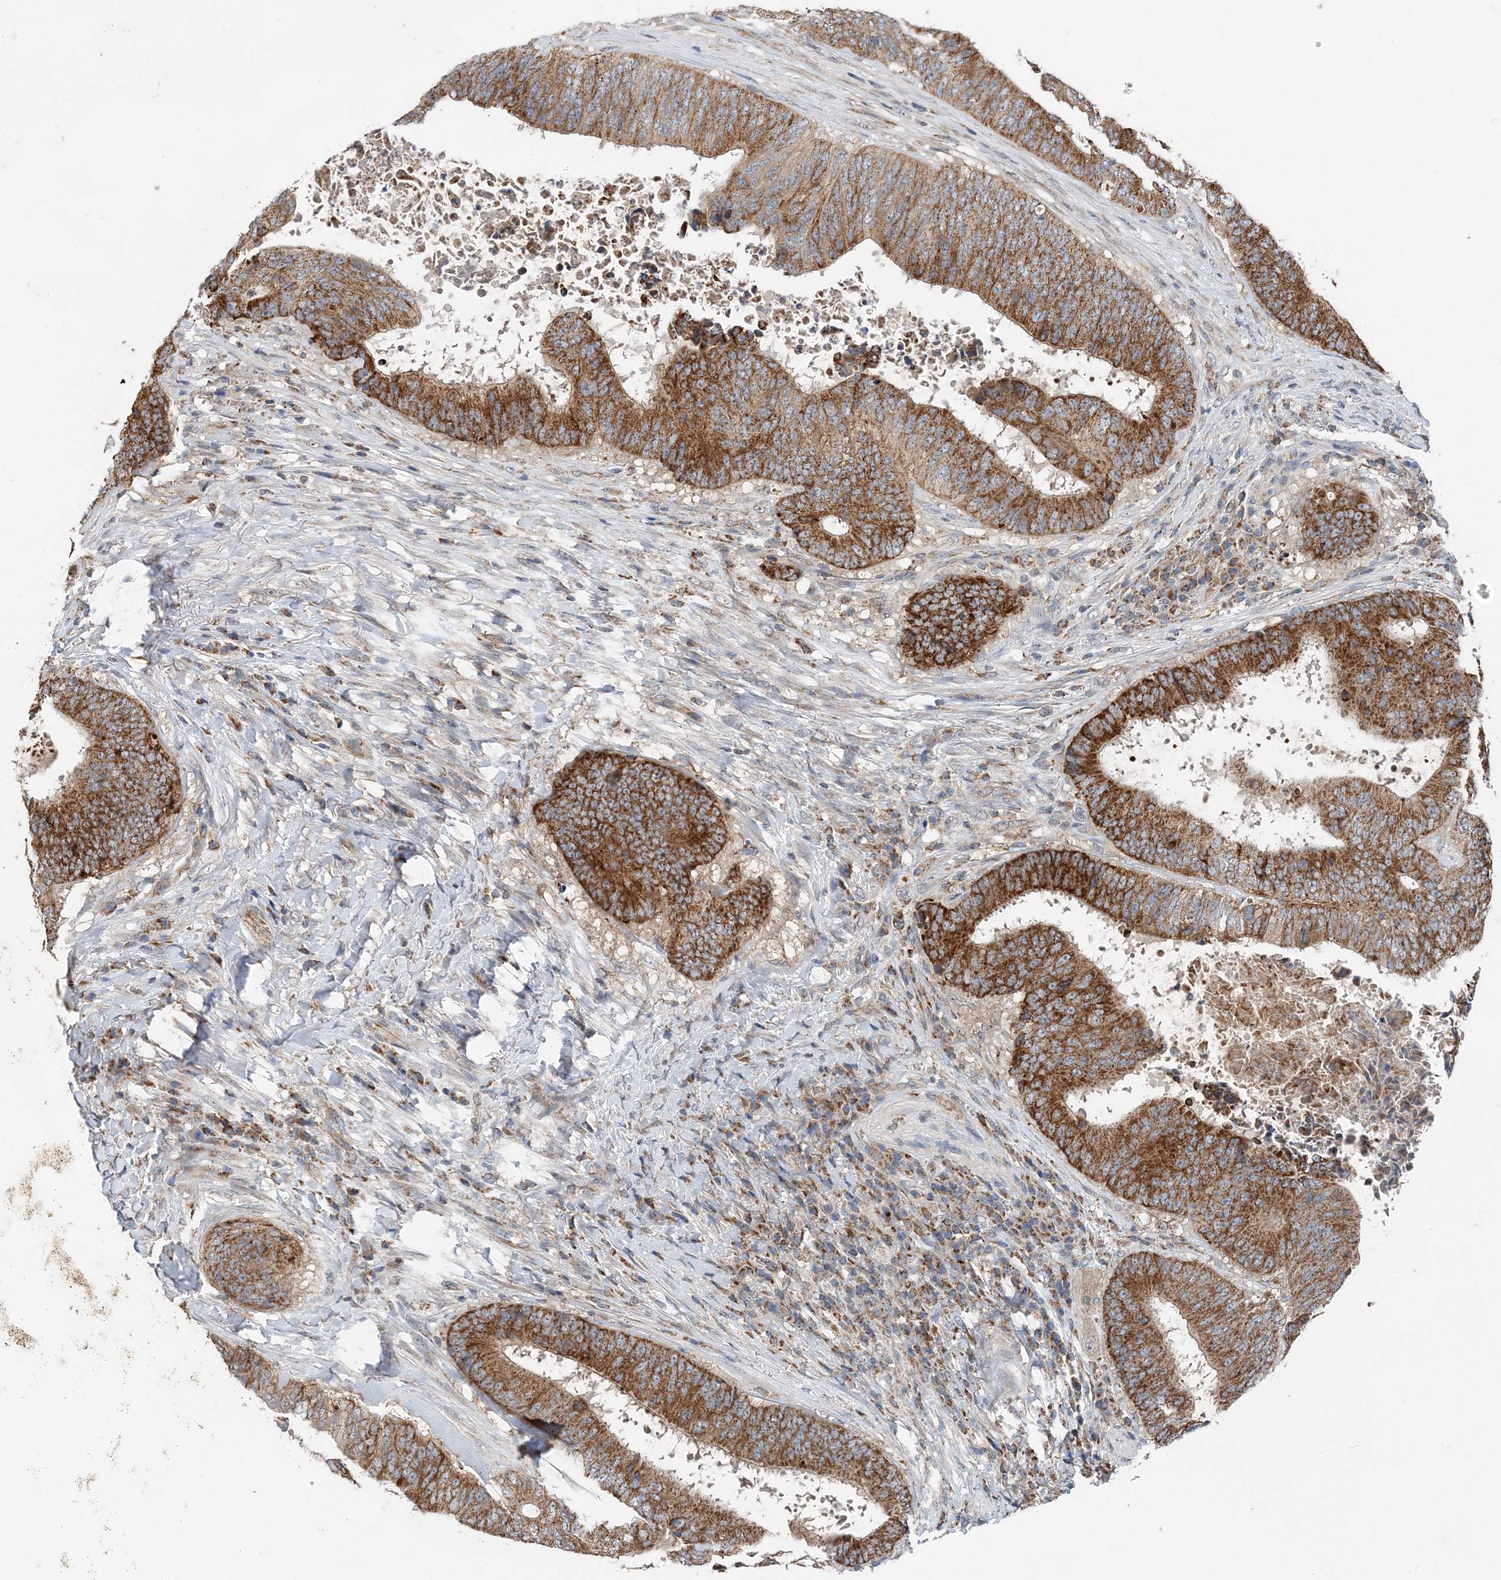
{"staining": {"intensity": "strong", "quantity": ">75%", "location": "cytoplasmic/membranous"}, "tissue": "colorectal cancer", "cell_type": "Tumor cells", "image_type": "cancer", "snomed": [{"axis": "morphology", "description": "Adenocarcinoma, NOS"}, {"axis": "topography", "description": "Rectum"}], "caption": "Colorectal cancer (adenocarcinoma) stained with a protein marker displays strong staining in tumor cells.", "gene": "SPRY2", "patient": {"sex": "male", "age": 72}}